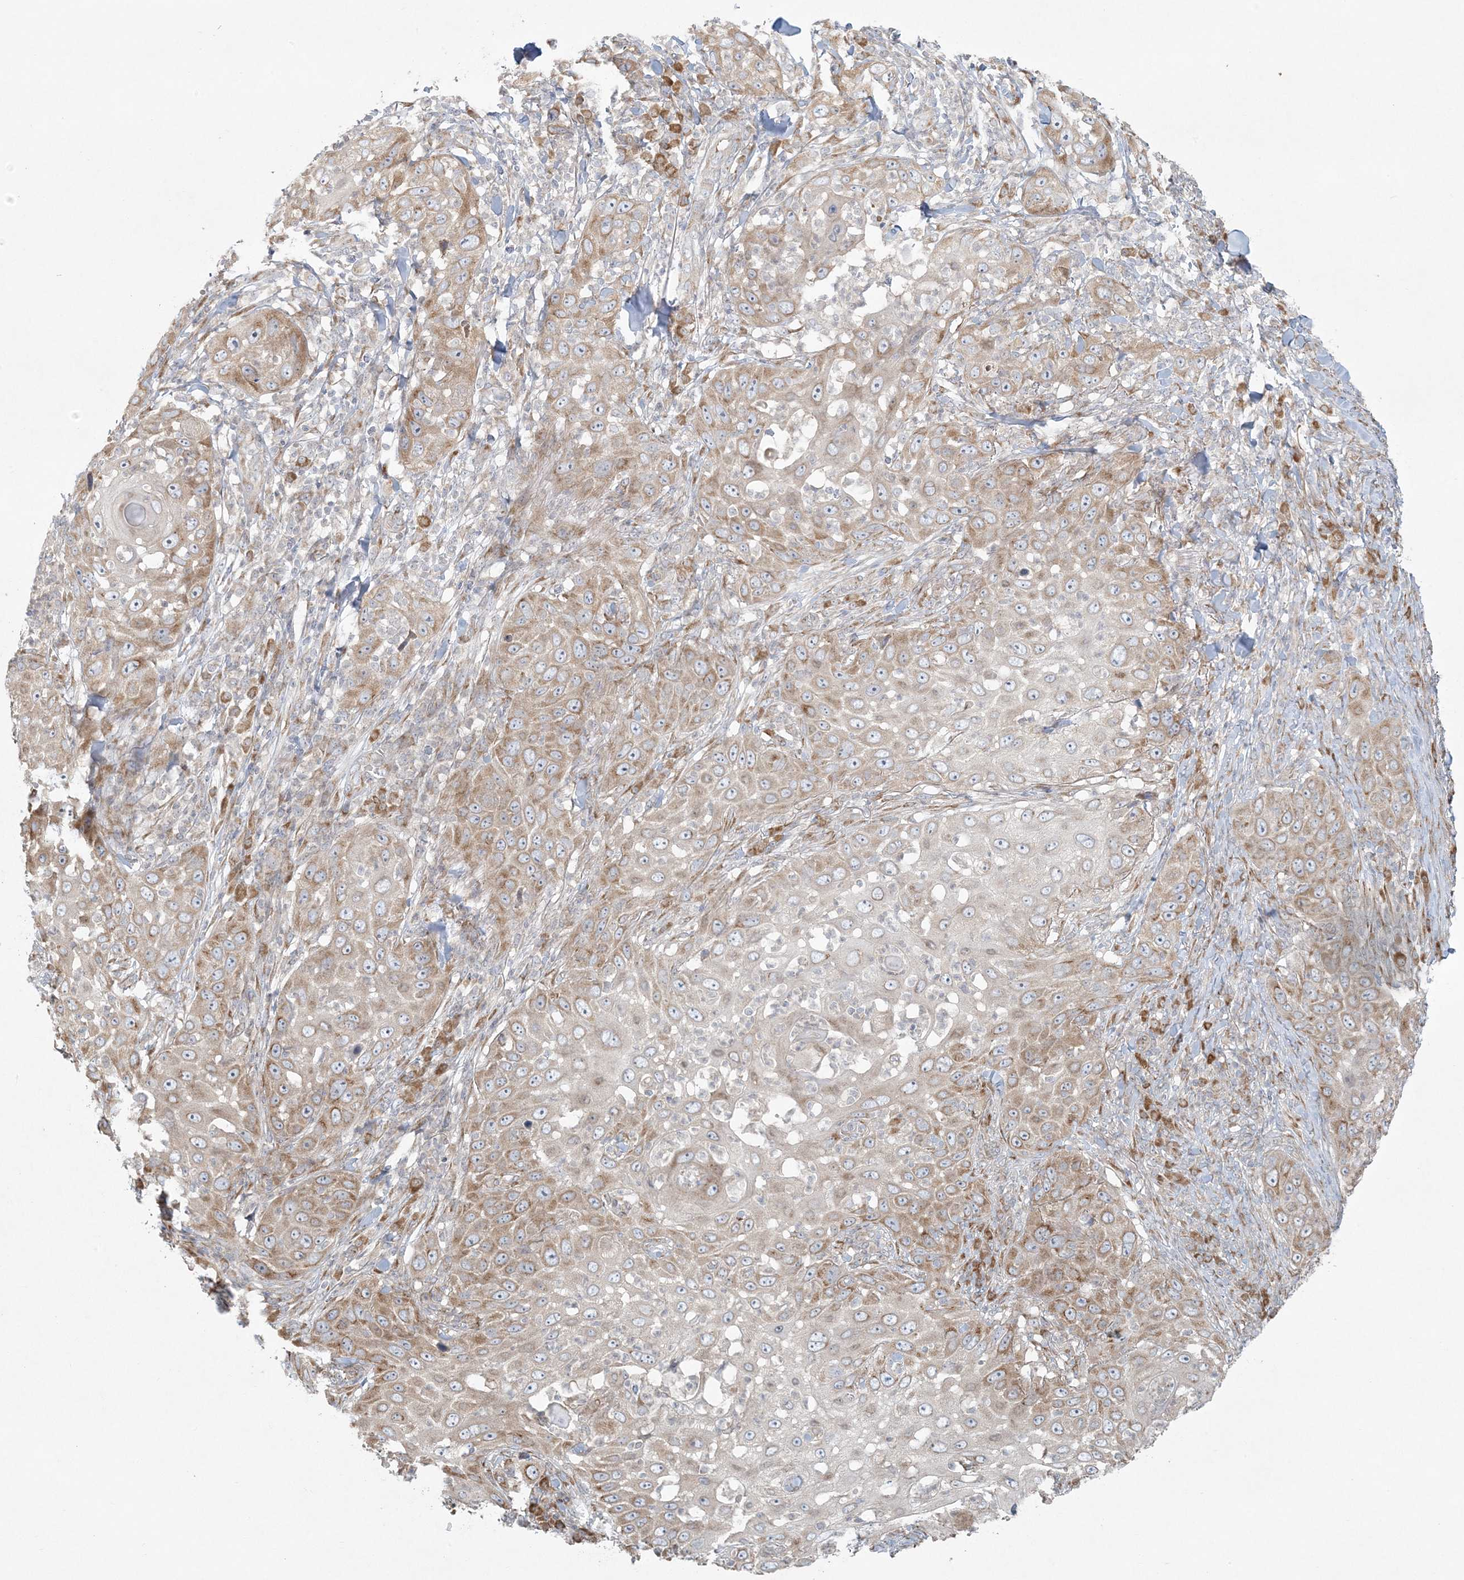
{"staining": {"intensity": "moderate", "quantity": "<25%", "location": "cytoplasmic/membranous"}, "tissue": "skin cancer", "cell_type": "Tumor cells", "image_type": "cancer", "snomed": [{"axis": "morphology", "description": "Squamous cell carcinoma, NOS"}, {"axis": "topography", "description": "Skin"}], "caption": "Skin cancer tissue reveals moderate cytoplasmic/membranous staining in approximately <25% of tumor cells, visualized by immunohistochemistry.", "gene": "ZNF263", "patient": {"sex": "female", "age": 44}}